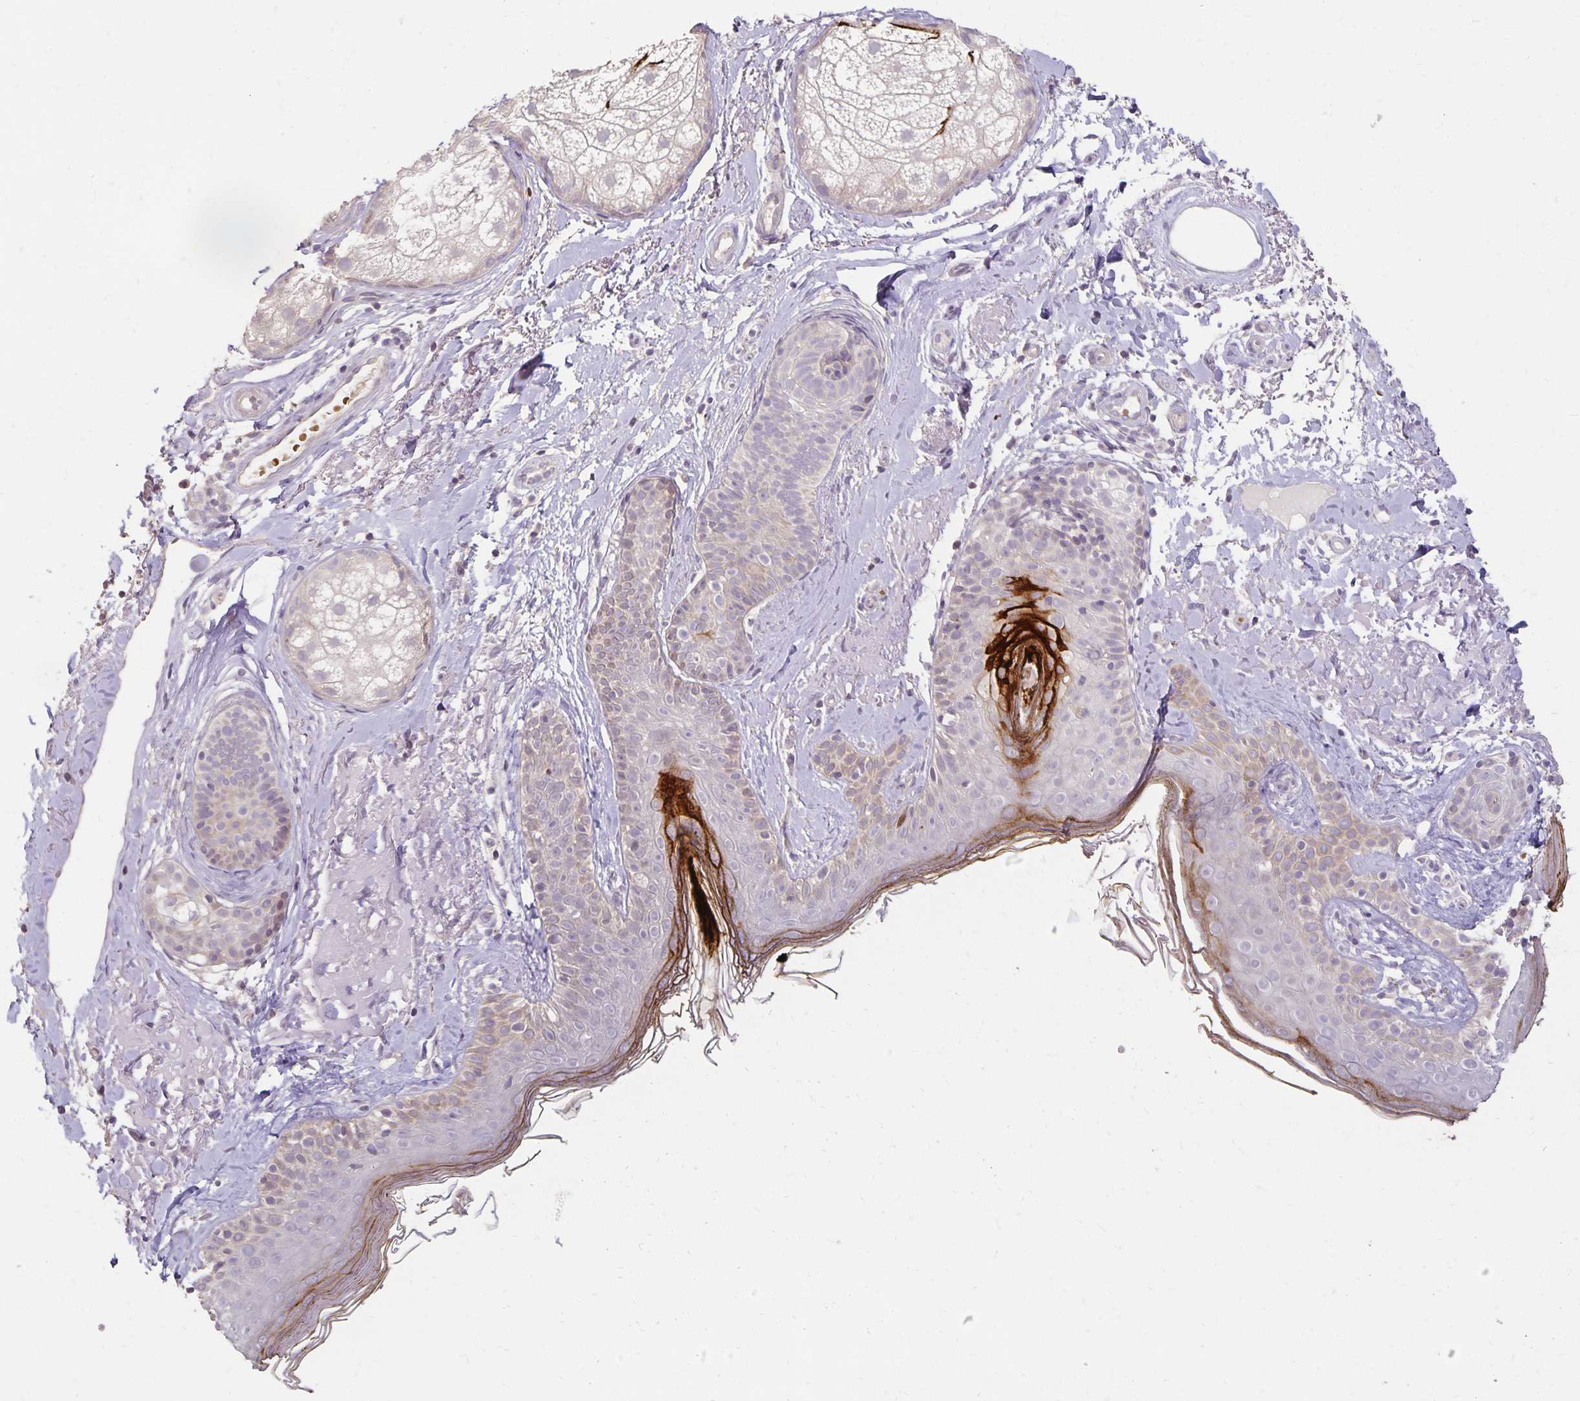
{"staining": {"intensity": "negative", "quantity": "none", "location": "none"}, "tissue": "skin", "cell_type": "Fibroblasts", "image_type": "normal", "snomed": [{"axis": "morphology", "description": "Normal tissue, NOS"}, {"axis": "topography", "description": "Skin"}], "caption": "Fibroblasts are negative for brown protein staining in normal skin. The staining was performed using DAB to visualize the protein expression in brown, while the nuclei were stained in blue with hematoxylin (Magnification: 20x).", "gene": "CST6", "patient": {"sex": "male", "age": 73}}